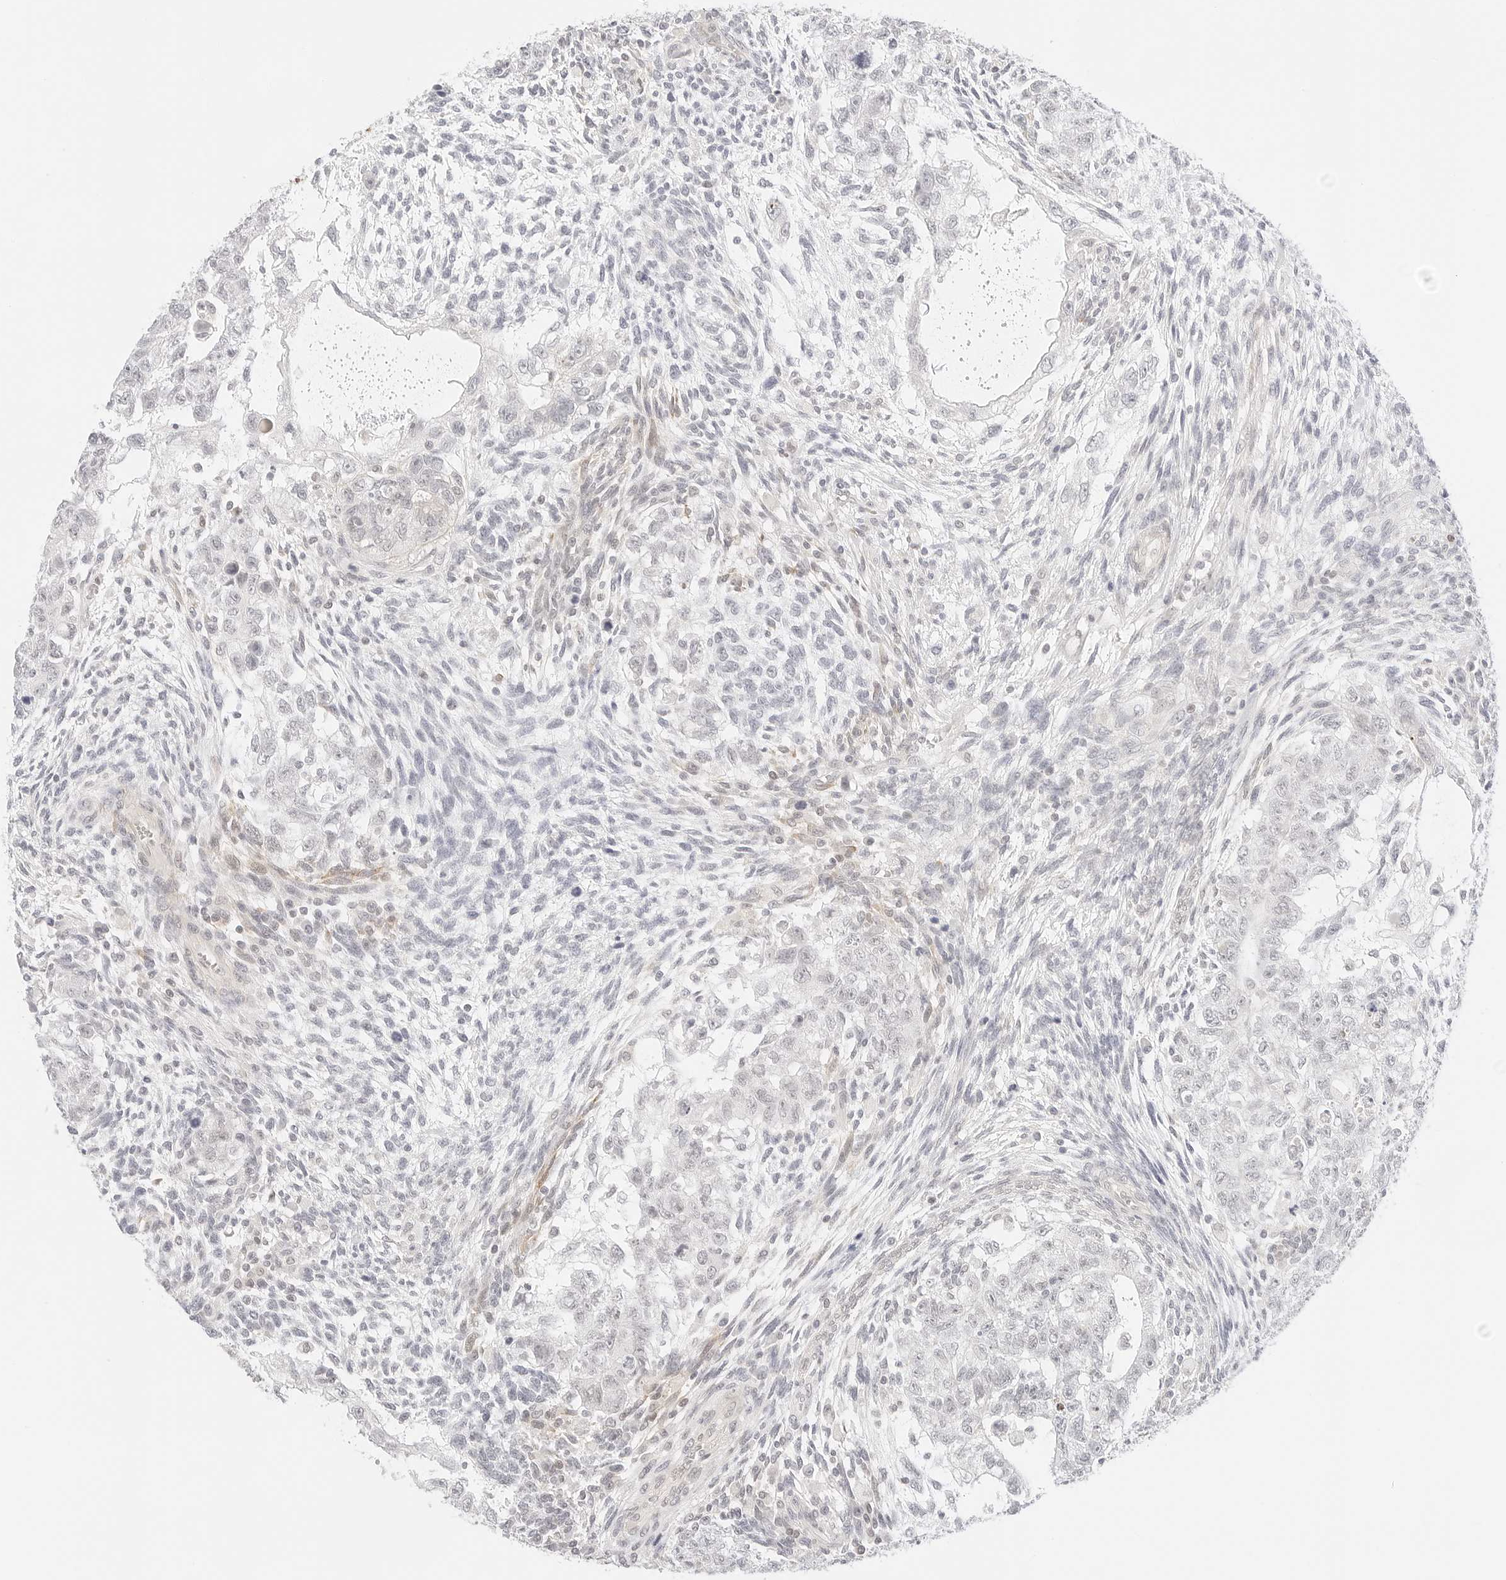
{"staining": {"intensity": "weak", "quantity": "<25%", "location": "nuclear"}, "tissue": "testis cancer", "cell_type": "Tumor cells", "image_type": "cancer", "snomed": [{"axis": "morphology", "description": "Carcinoma, Embryonal, NOS"}, {"axis": "topography", "description": "Testis"}], "caption": "There is no significant positivity in tumor cells of testis cancer.", "gene": "TEKT2", "patient": {"sex": "male", "age": 37}}